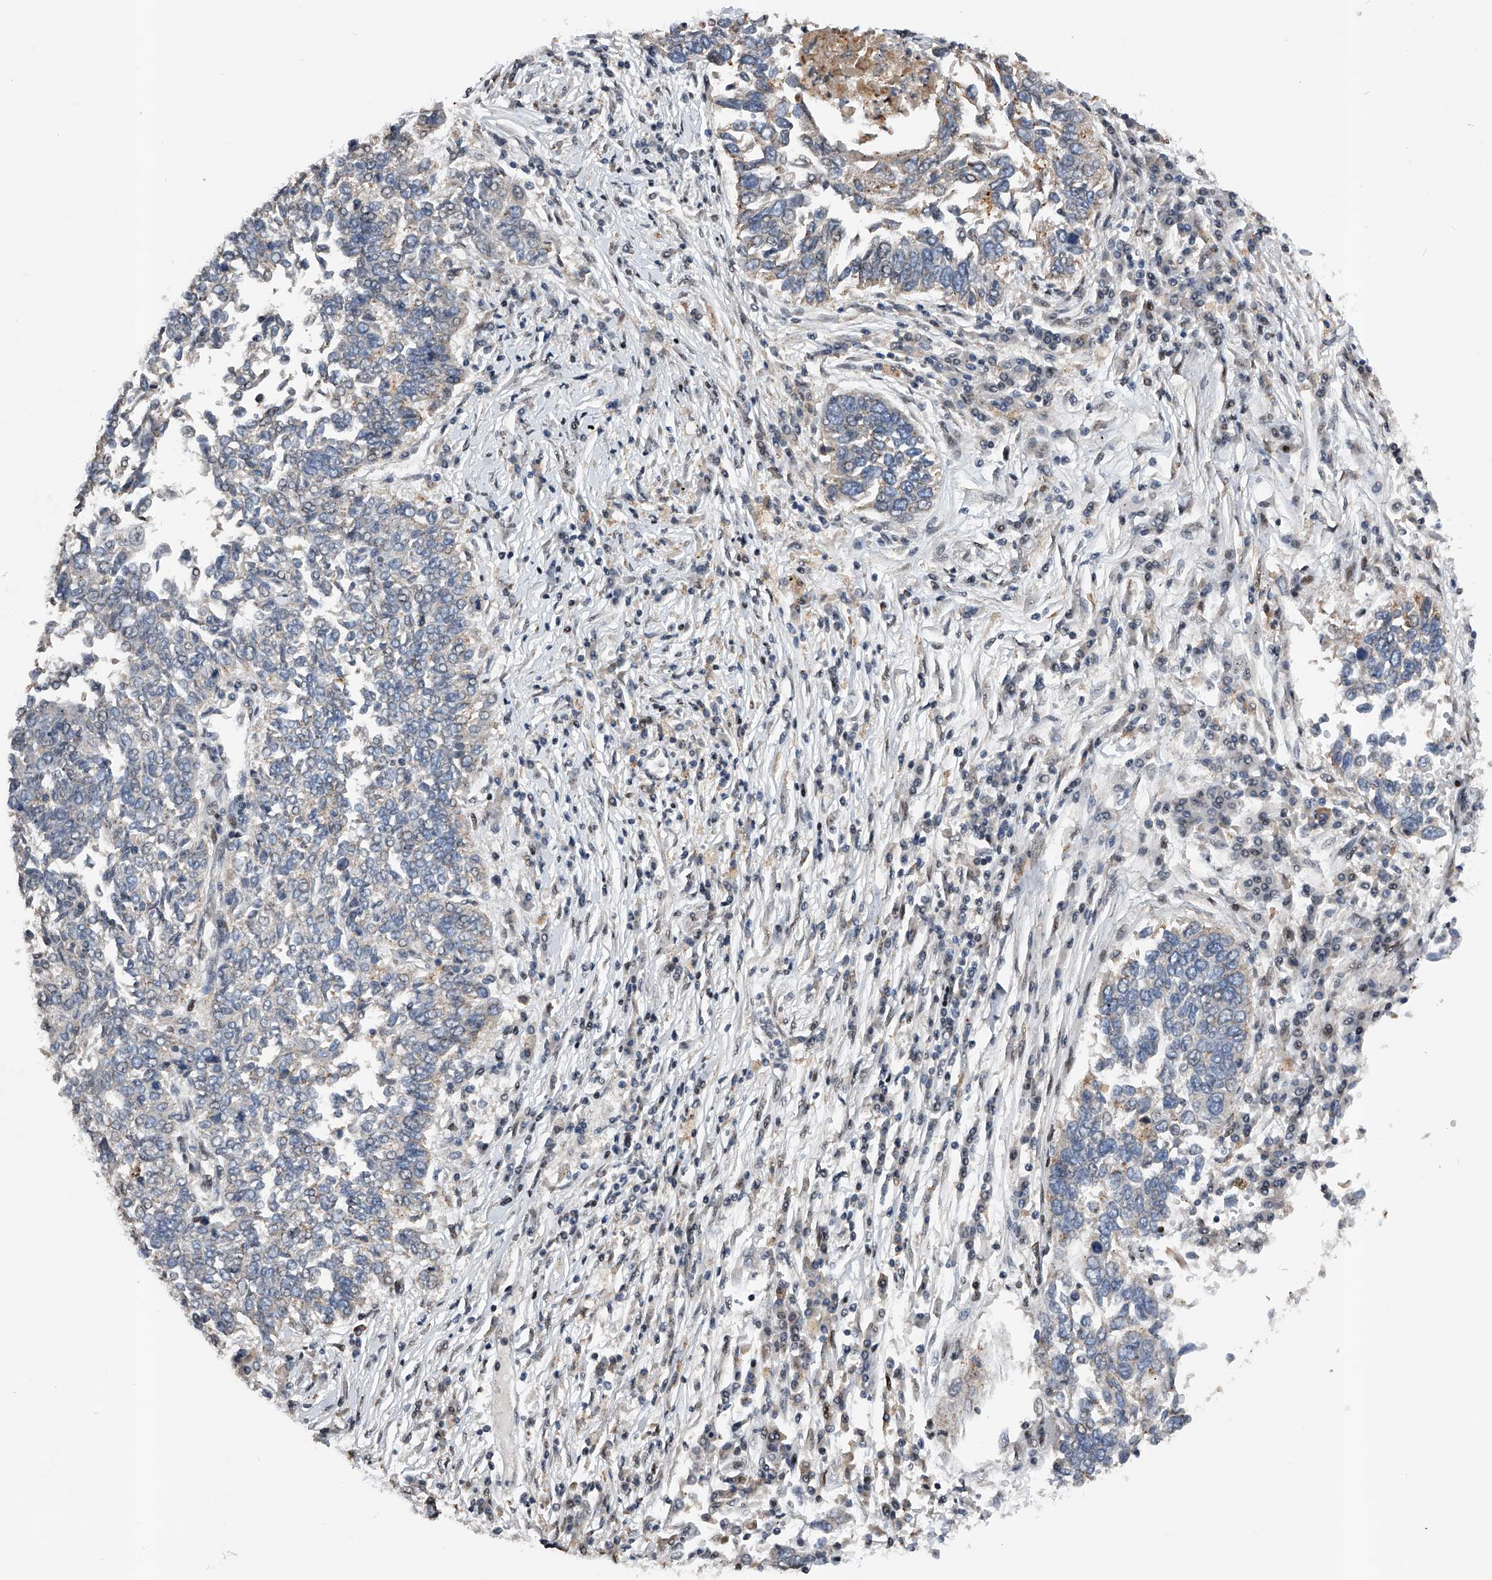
{"staining": {"intensity": "negative", "quantity": "none", "location": "none"}, "tissue": "lung cancer", "cell_type": "Tumor cells", "image_type": "cancer", "snomed": [{"axis": "morphology", "description": "Normal tissue, NOS"}, {"axis": "morphology", "description": "Squamous cell carcinoma, NOS"}, {"axis": "topography", "description": "Cartilage tissue"}, {"axis": "topography", "description": "Bronchus"}, {"axis": "topography", "description": "Lung"}, {"axis": "topography", "description": "Peripheral nerve tissue"}], "caption": "Immunohistochemistry (IHC) photomicrograph of neoplastic tissue: lung squamous cell carcinoma stained with DAB (3,3'-diaminobenzidine) reveals no significant protein expression in tumor cells. (DAB immunohistochemistry, high magnification).", "gene": "RWDD2A", "patient": {"sex": "female", "age": 49}}